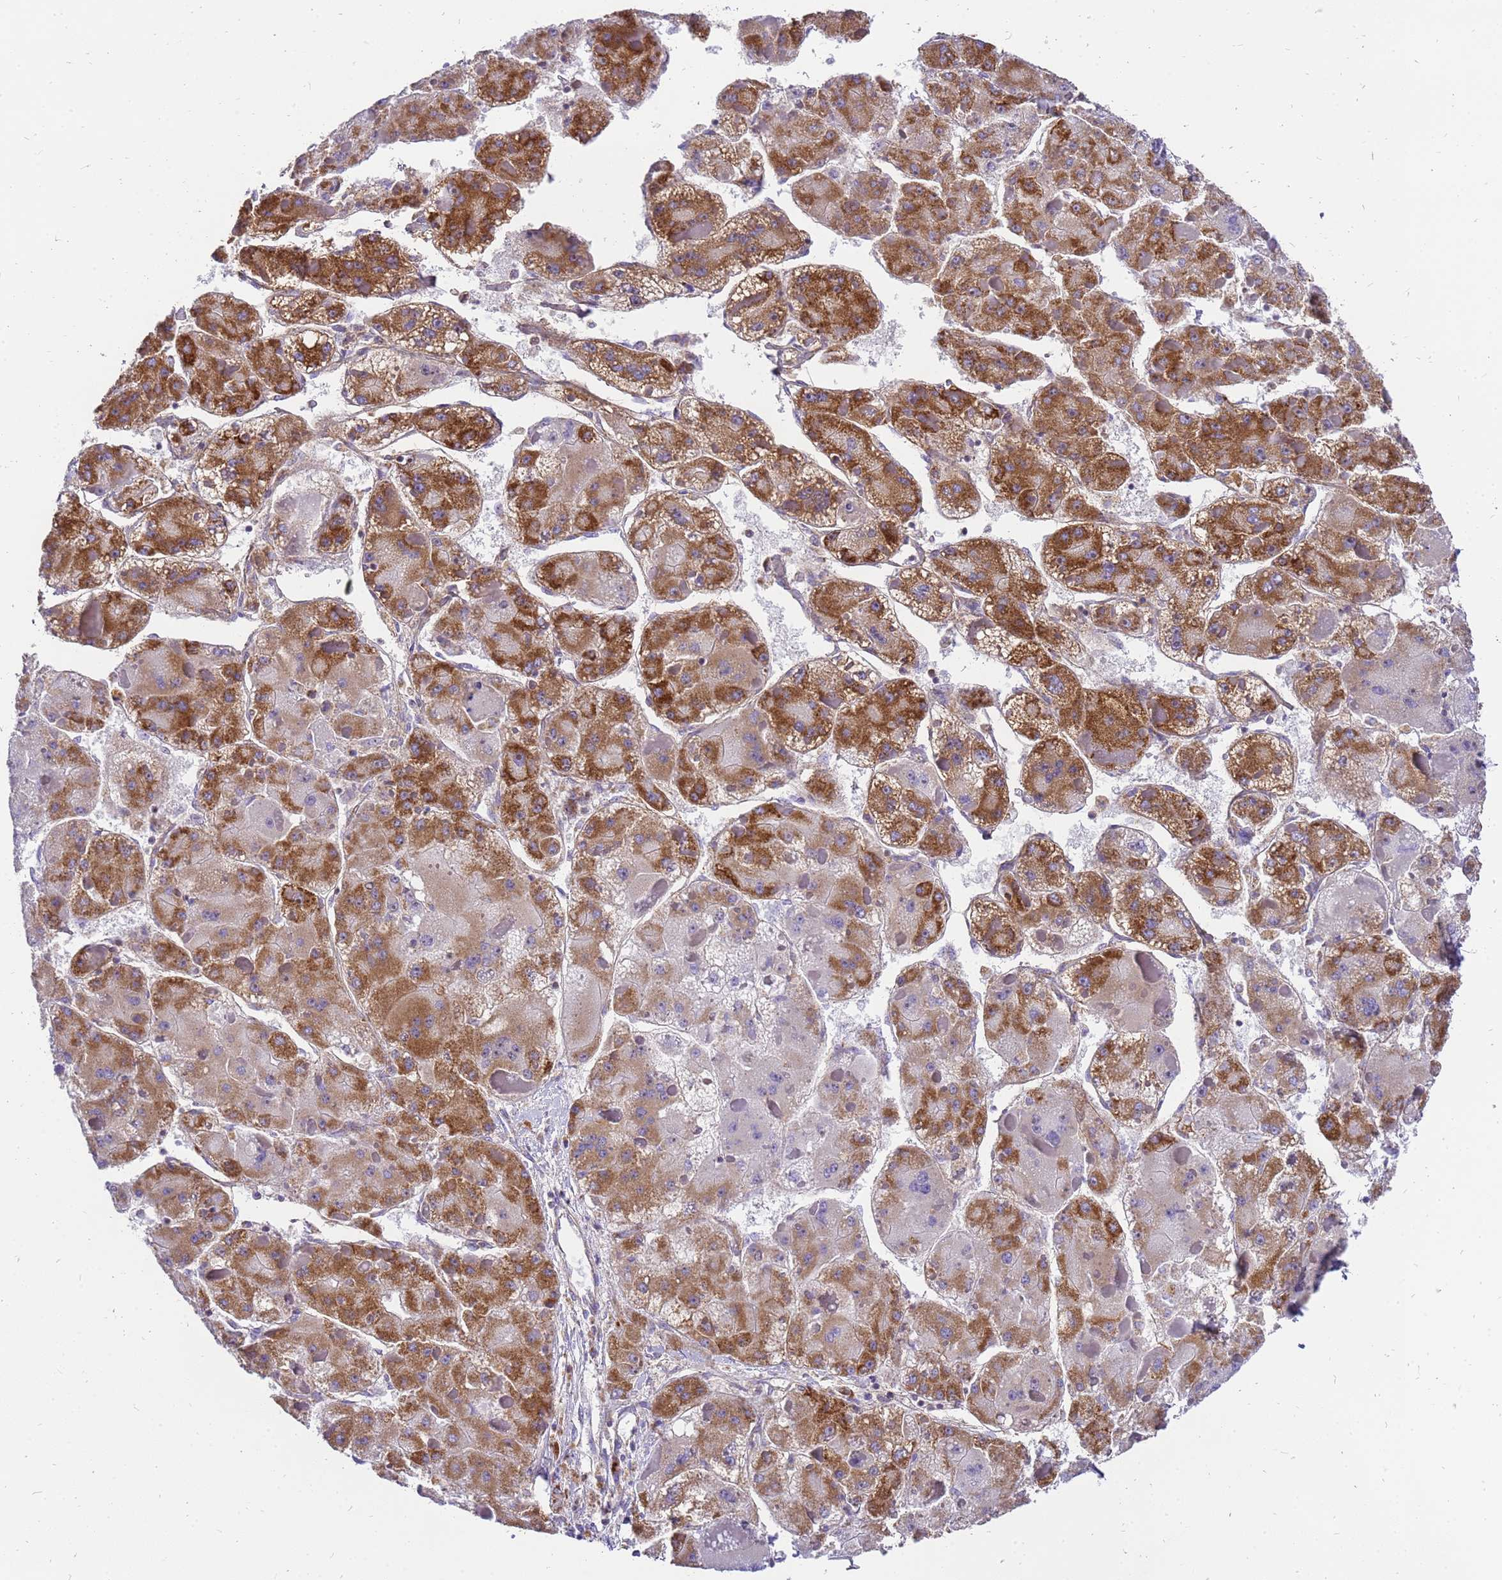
{"staining": {"intensity": "strong", "quantity": ">75%", "location": "cytoplasmic/membranous"}, "tissue": "liver cancer", "cell_type": "Tumor cells", "image_type": "cancer", "snomed": [{"axis": "morphology", "description": "Carcinoma, Hepatocellular, NOS"}, {"axis": "topography", "description": "Liver"}], "caption": "Immunohistochemical staining of human liver cancer (hepatocellular carcinoma) reveals high levels of strong cytoplasmic/membranous staining in approximately >75% of tumor cells.", "gene": "MRPS26", "patient": {"sex": "female", "age": 73}}